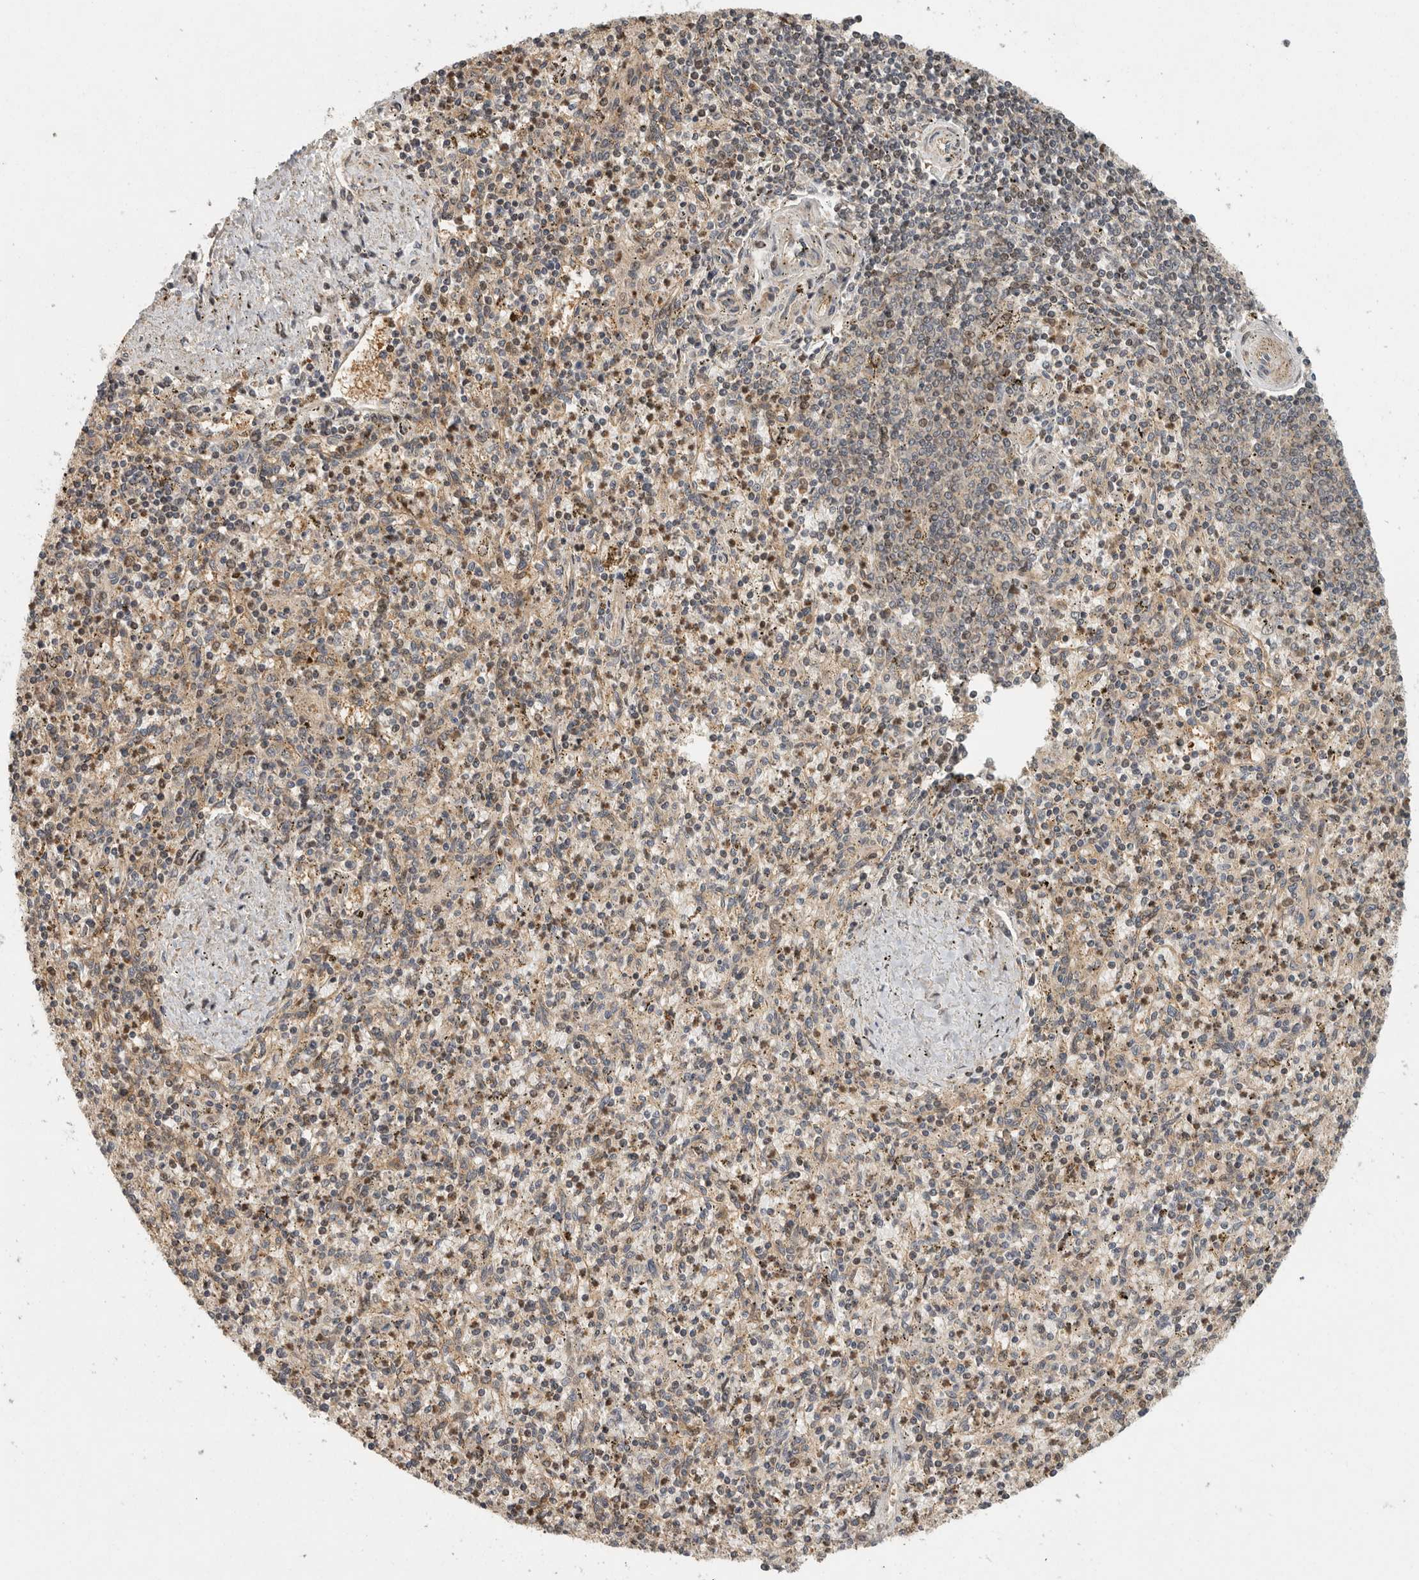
{"staining": {"intensity": "moderate", "quantity": "<25%", "location": "cytoplasmic/membranous"}, "tissue": "spleen", "cell_type": "Cells in red pulp", "image_type": "normal", "snomed": [{"axis": "morphology", "description": "Normal tissue, NOS"}, {"axis": "topography", "description": "Spleen"}], "caption": "Immunohistochemical staining of normal spleen reveals low levels of moderate cytoplasmic/membranous positivity in about <25% of cells in red pulp. The staining was performed using DAB to visualize the protein expression in brown, while the nuclei were stained in blue with hematoxylin (Magnification: 20x).", "gene": "SWT1", "patient": {"sex": "male", "age": 72}}